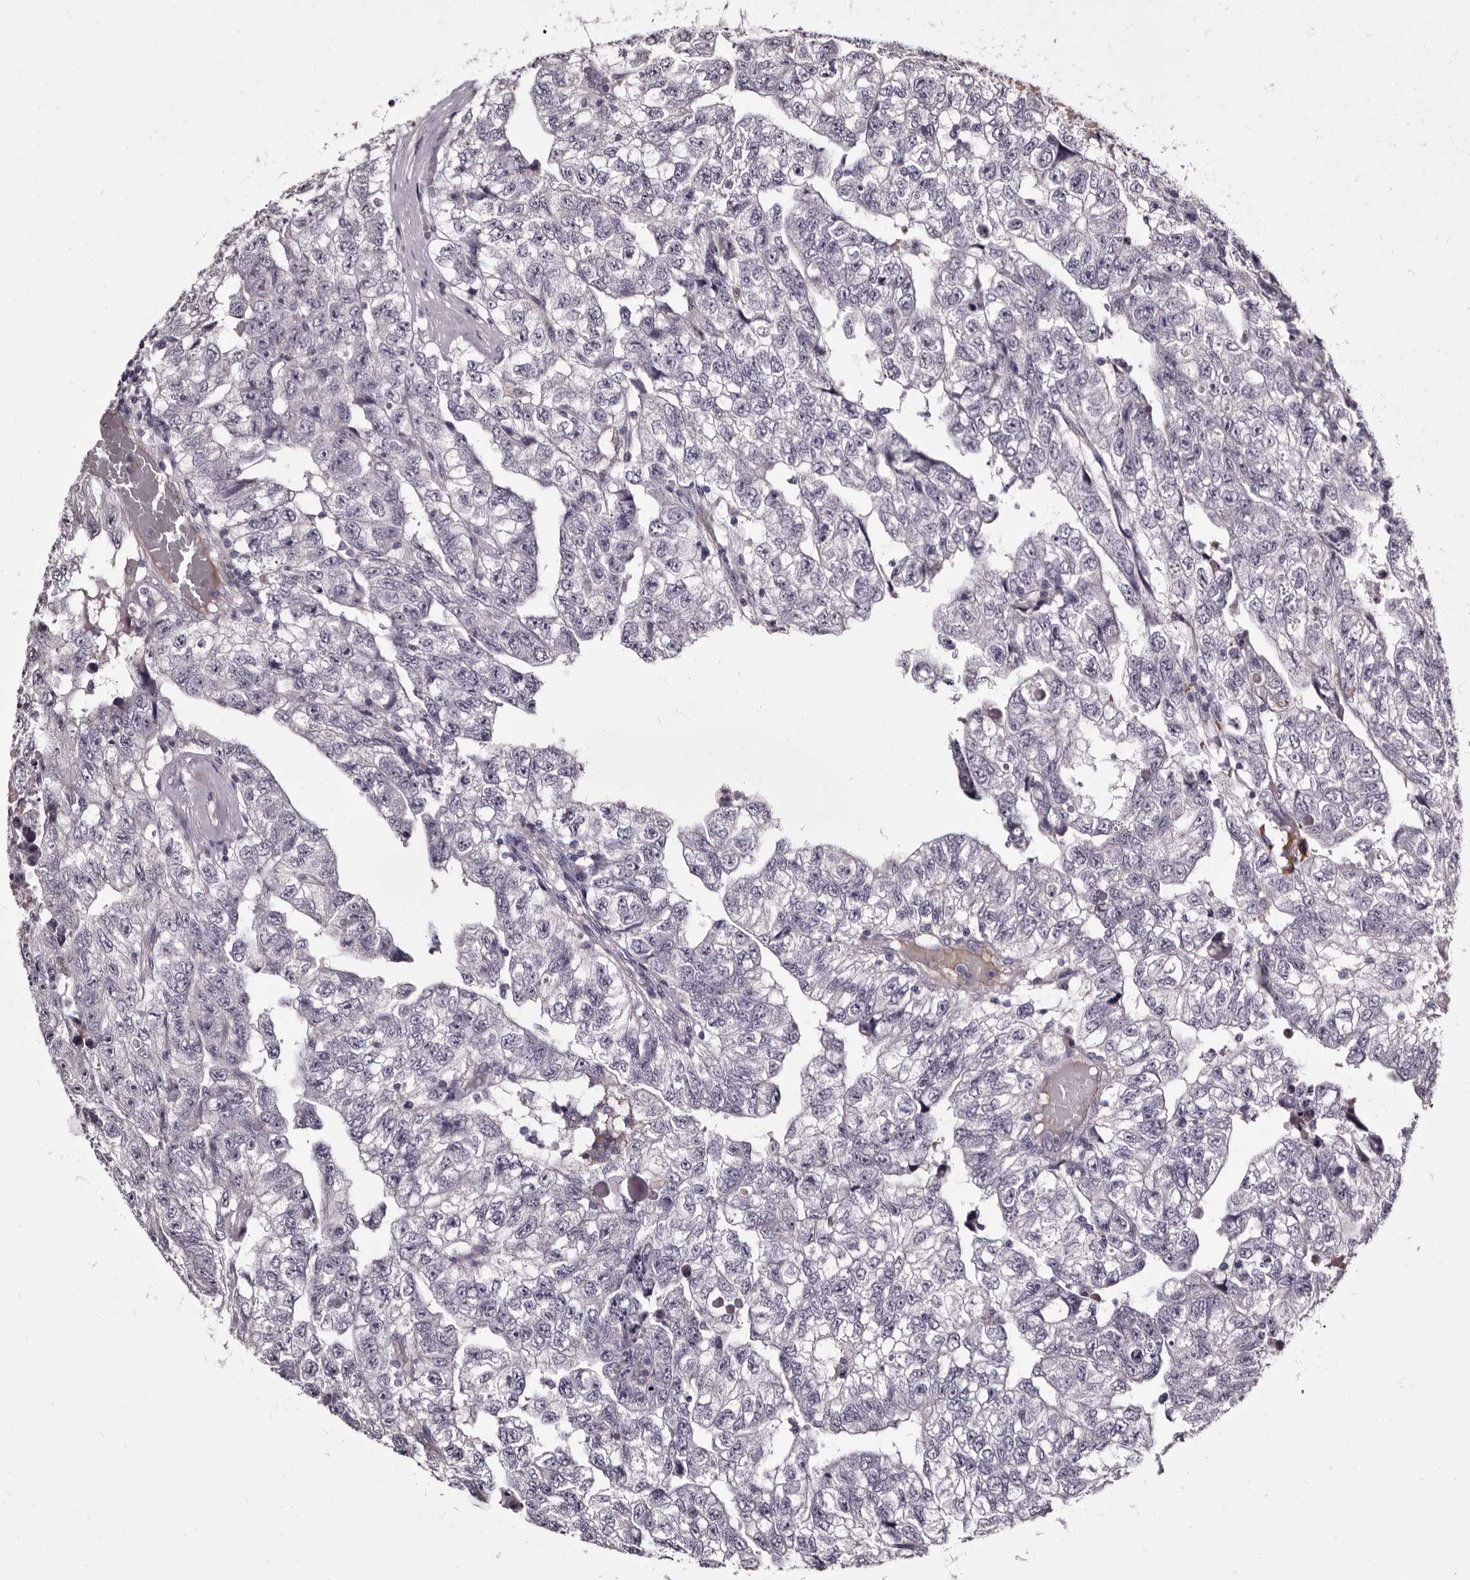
{"staining": {"intensity": "negative", "quantity": "none", "location": "none"}, "tissue": "testis cancer", "cell_type": "Tumor cells", "image_type": "cancer", "snomed": [{"axis": "morphology", "description": "Carcinoma, Embryonal, NOS"}, {"axis": "topography", "description": "Testis"}], "caption": "Tumor cells show no significant expression in embryonal carcinoma (testis). Brightfield microscopy of immunohistochemistry (IHC) stained with DAB (brown) and hematoxylin (blue), captured at high magnification.", "gene": "BPGM", "patient": {"sex": "male", "age": 36}}